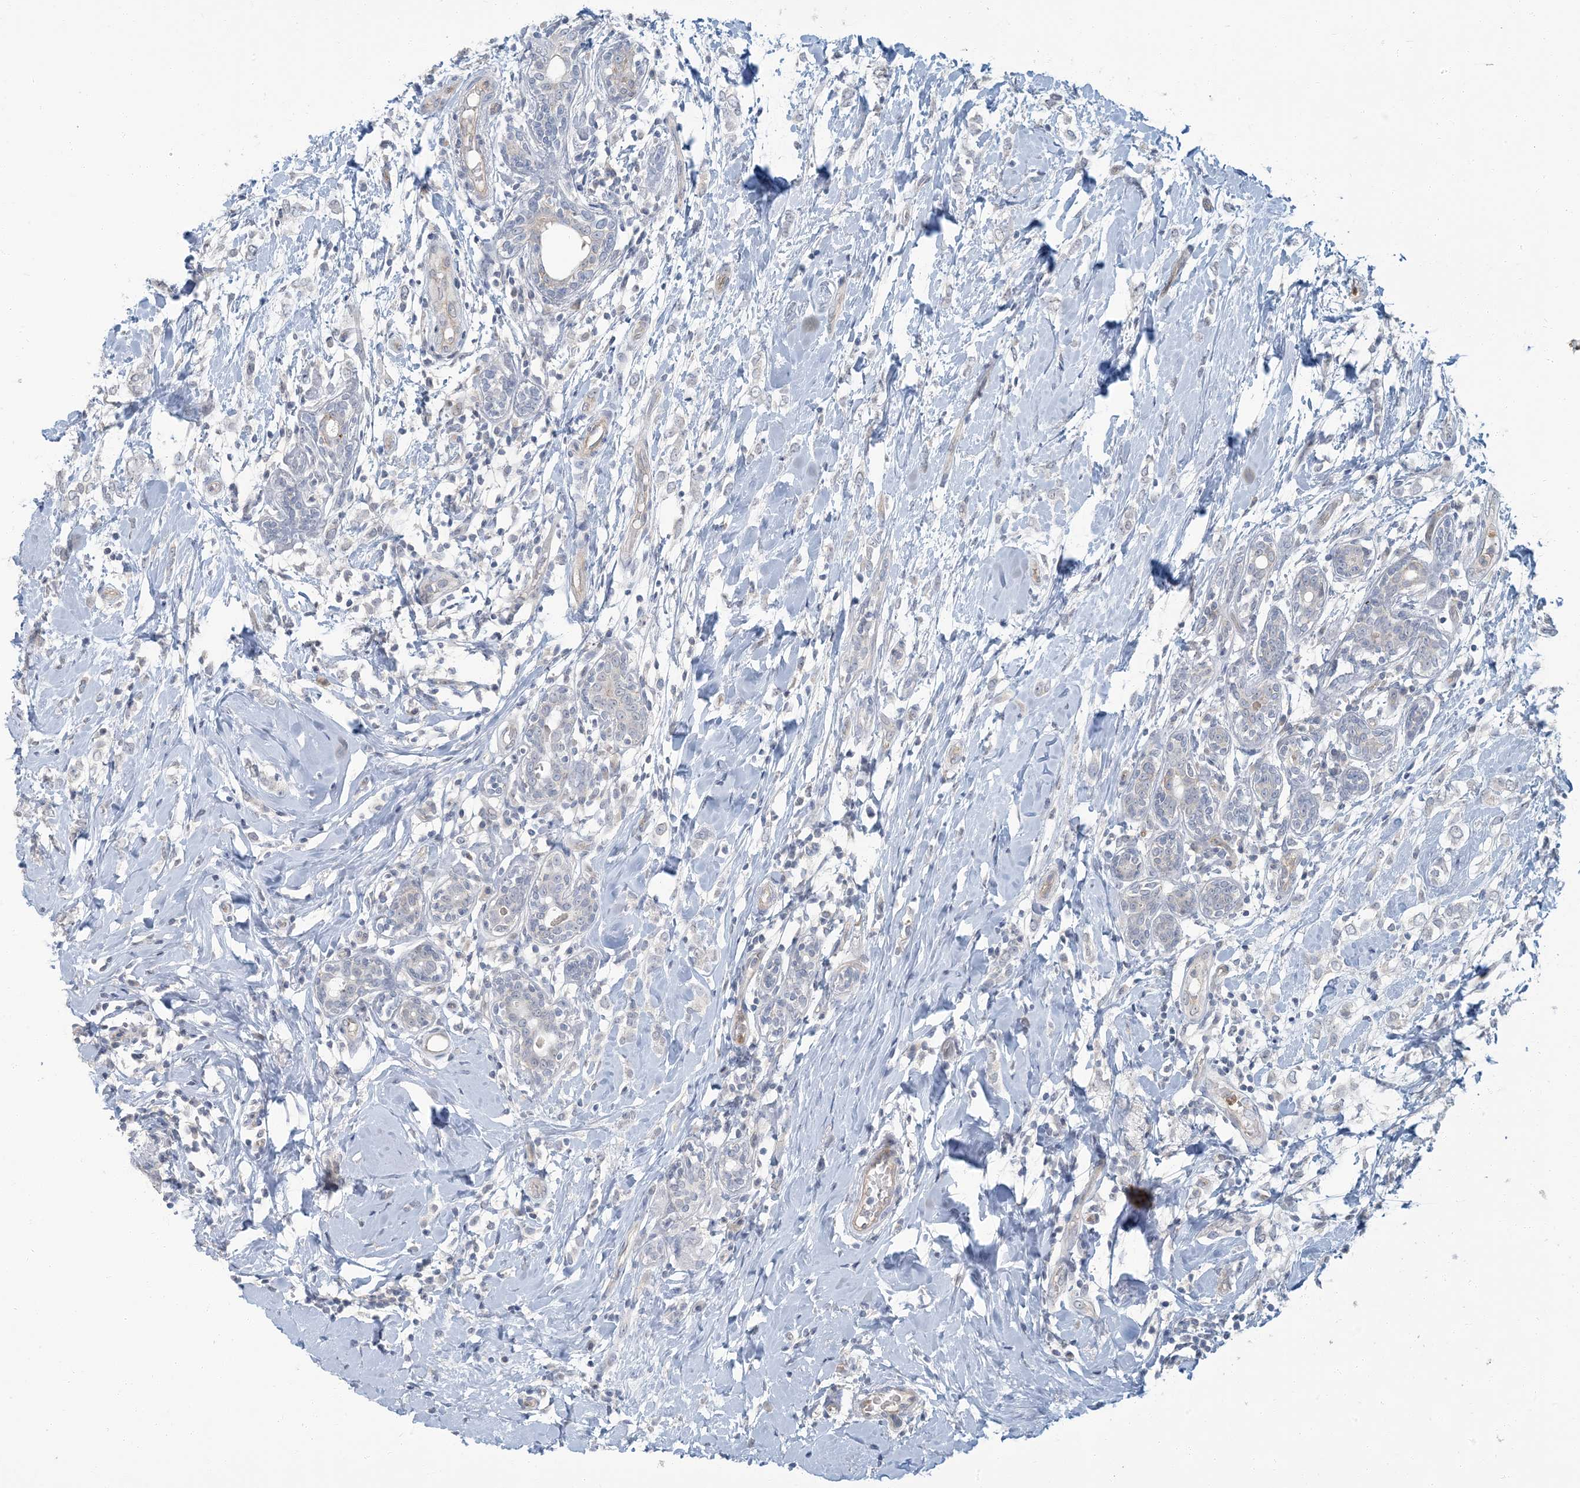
{"staining": {"intensity": "negative", "quantity": "none", "location": "none"}, "tissue": "breast cancer", "cell_type": "Tumor cells", "image_type": "cancer", "snomed": [{"axis": "morphology", "description": "Normal tissue, NOS"}, {"axis": "morphology", "description": "Lobular carcinoma"}, {"axis": "topography", "description": "Breast"}], "caption": "A micrograph of human breast lobular carcinoma is negative for staining in tumor cells. The staining was performed using DAB (3,3'-diaminobenzidine) to visualize the protein expression in brown, while the nuclei were stained in blue with hematoxylin (Magnification: 20x).", "gene": "EPHA4", "patient": {"sex": "female", "age": 47}}